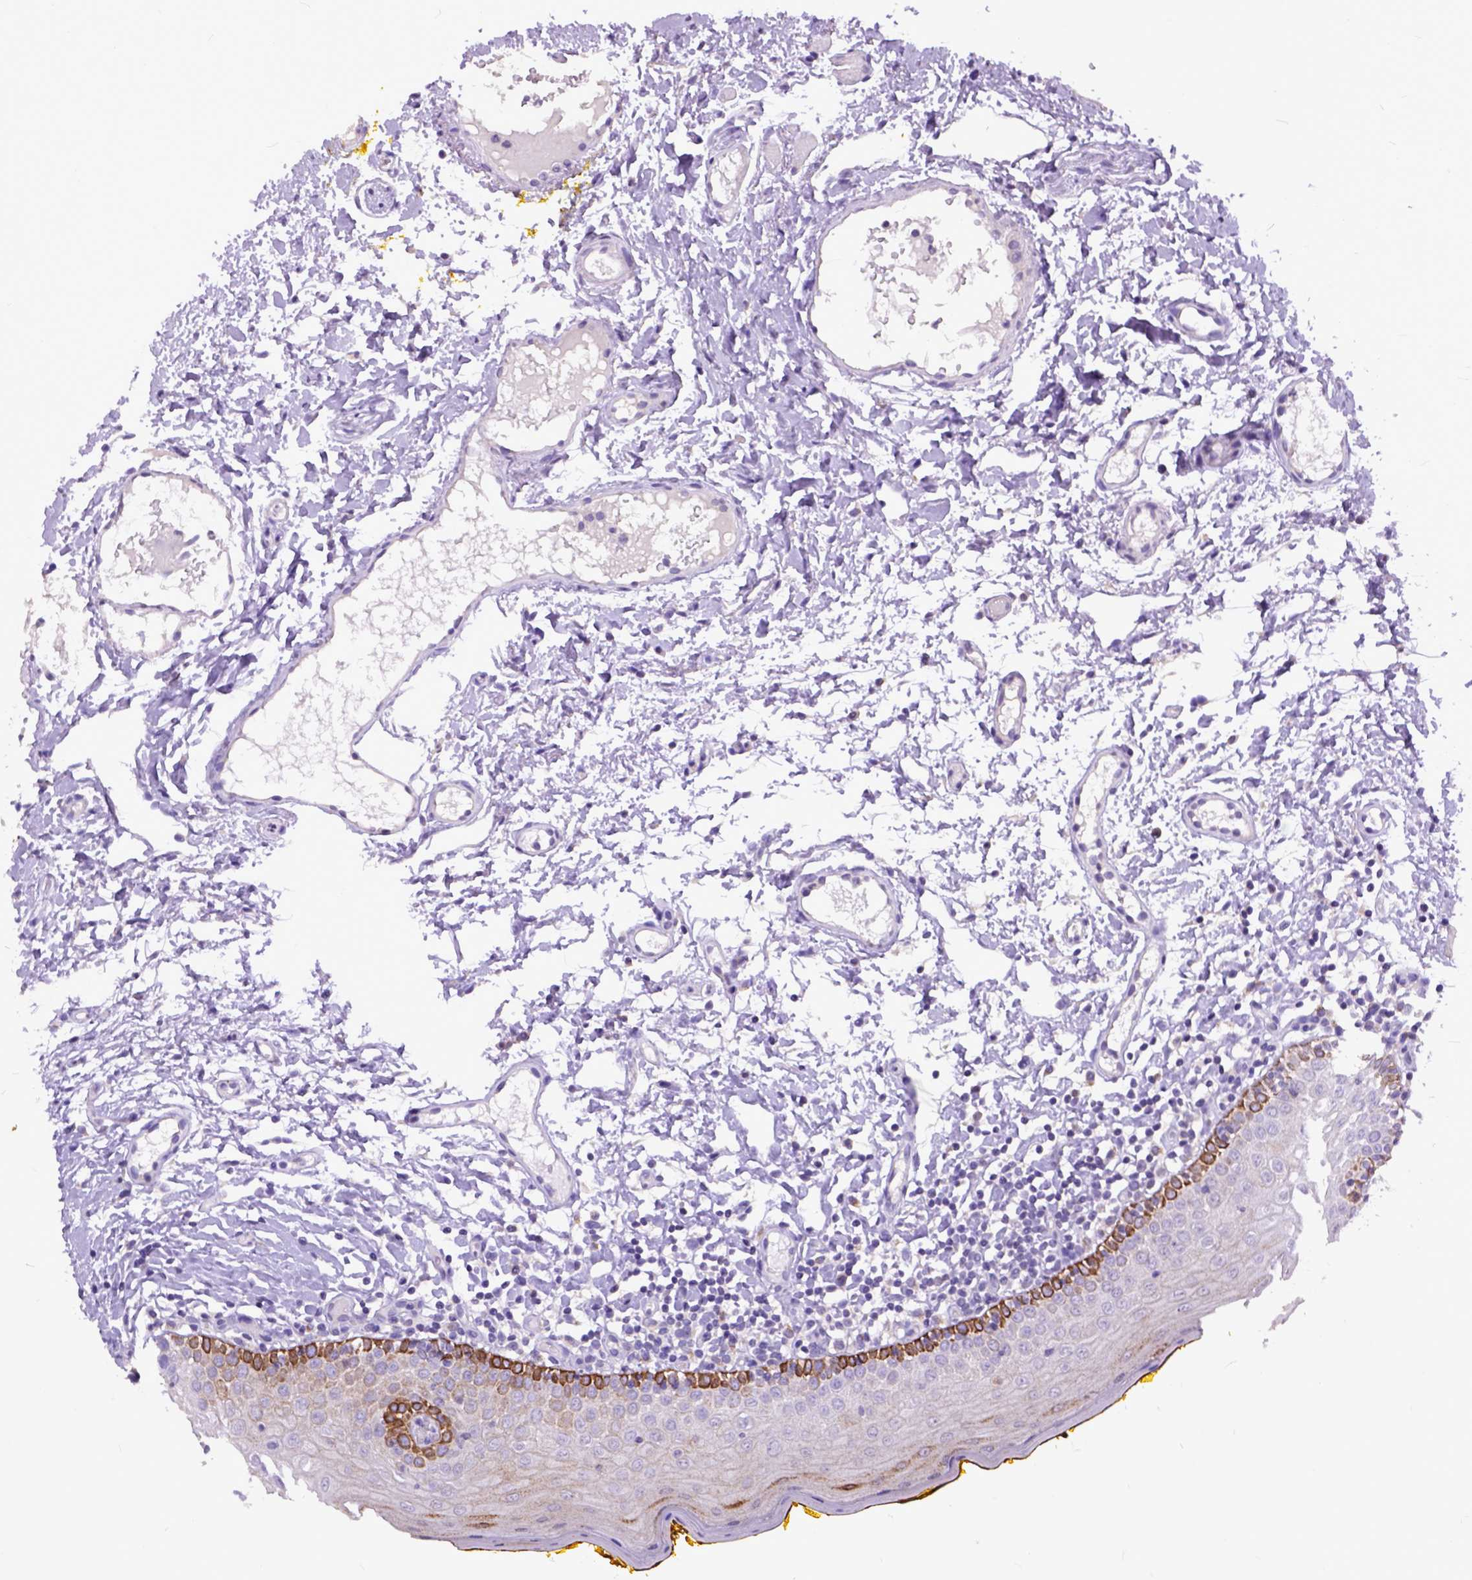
{"staining": {"intensity": "strong", "quantity": "<25%", "location": "cytoplasmic/membranous"}, "tissue": "oral mucosa", "cell_type": "Squamous epithelial cells", "image_type": "normal", "snomed": [{"axis": "morphology", "description": "Normal tissue, NOS"}, {"axis": "topography", "description": "Oral tissue"}, {"axis": "topography", "description": "Tounge, NOS"}], "caption": "Protein staining of normal oral mucosa displays strong cytoplasmic/membranous positivity in approximately <25% of squamous epithelial cells. (DAB (3,3'-diaminobenzidine) IHC with brightfield microscopy, high magnification).", "gene": "RAB25", "patient": {"sex": "female", "age": 58}}